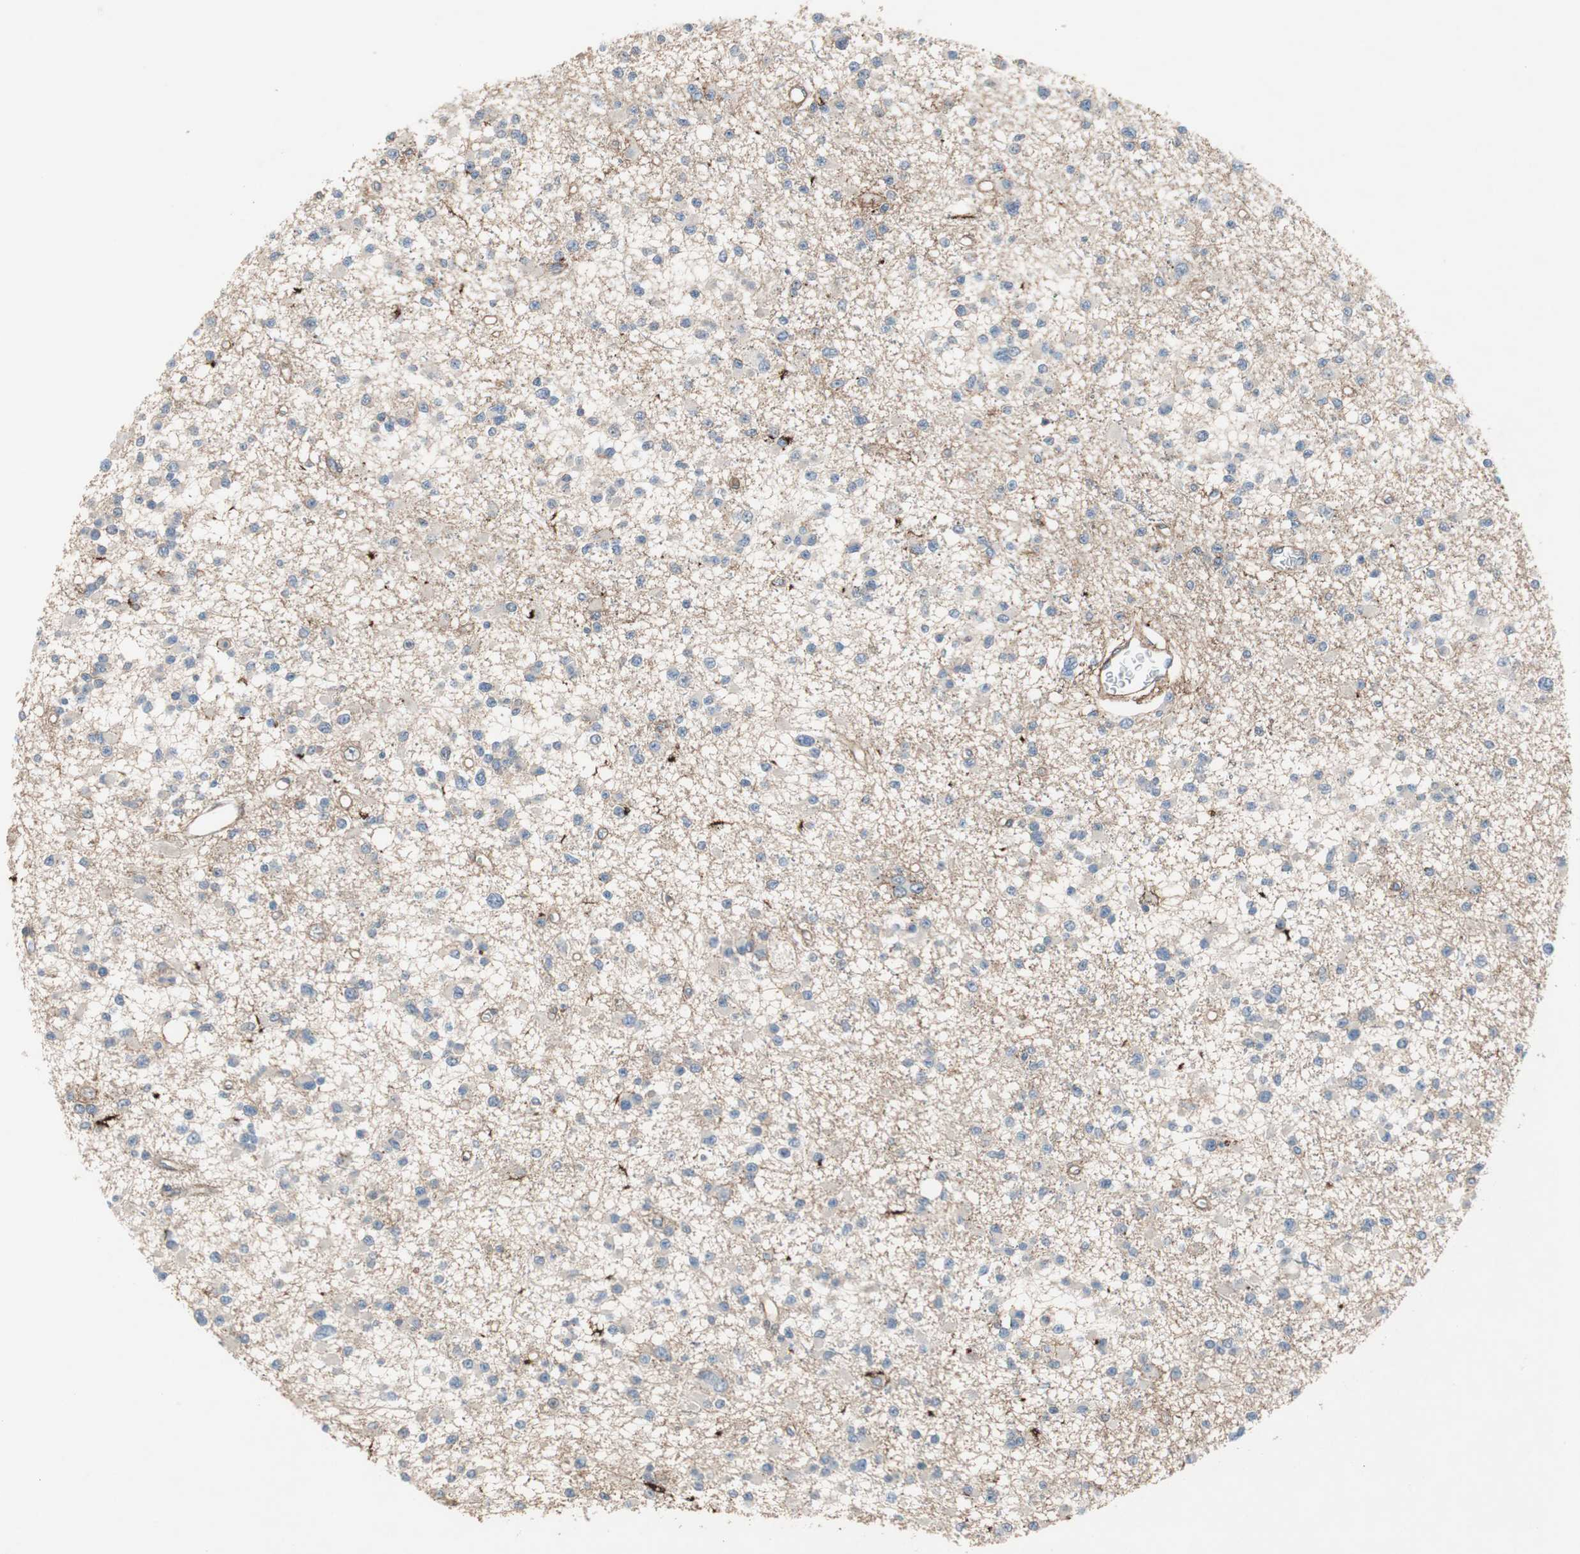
{"staining": {"intensity": "weak", "quantity": "<25%", "location": "cytoplasmic/membranous"}, "tissue": "glioma", "cell_type": "Tumor cells", "image_type": "cancer", "snomed": [{"axis": "morphology", "description": "Glioma, malignant, Low grade"}, {"axis": "topography", "description": "Brain"}], "caption": "This is a photomicrograph of immunohistochemistry (IHC) staining of glioma, which shows no positivity in tumor cells.", "gene": "GRHL1", "patient": {"sex": "female", "age": 22}}